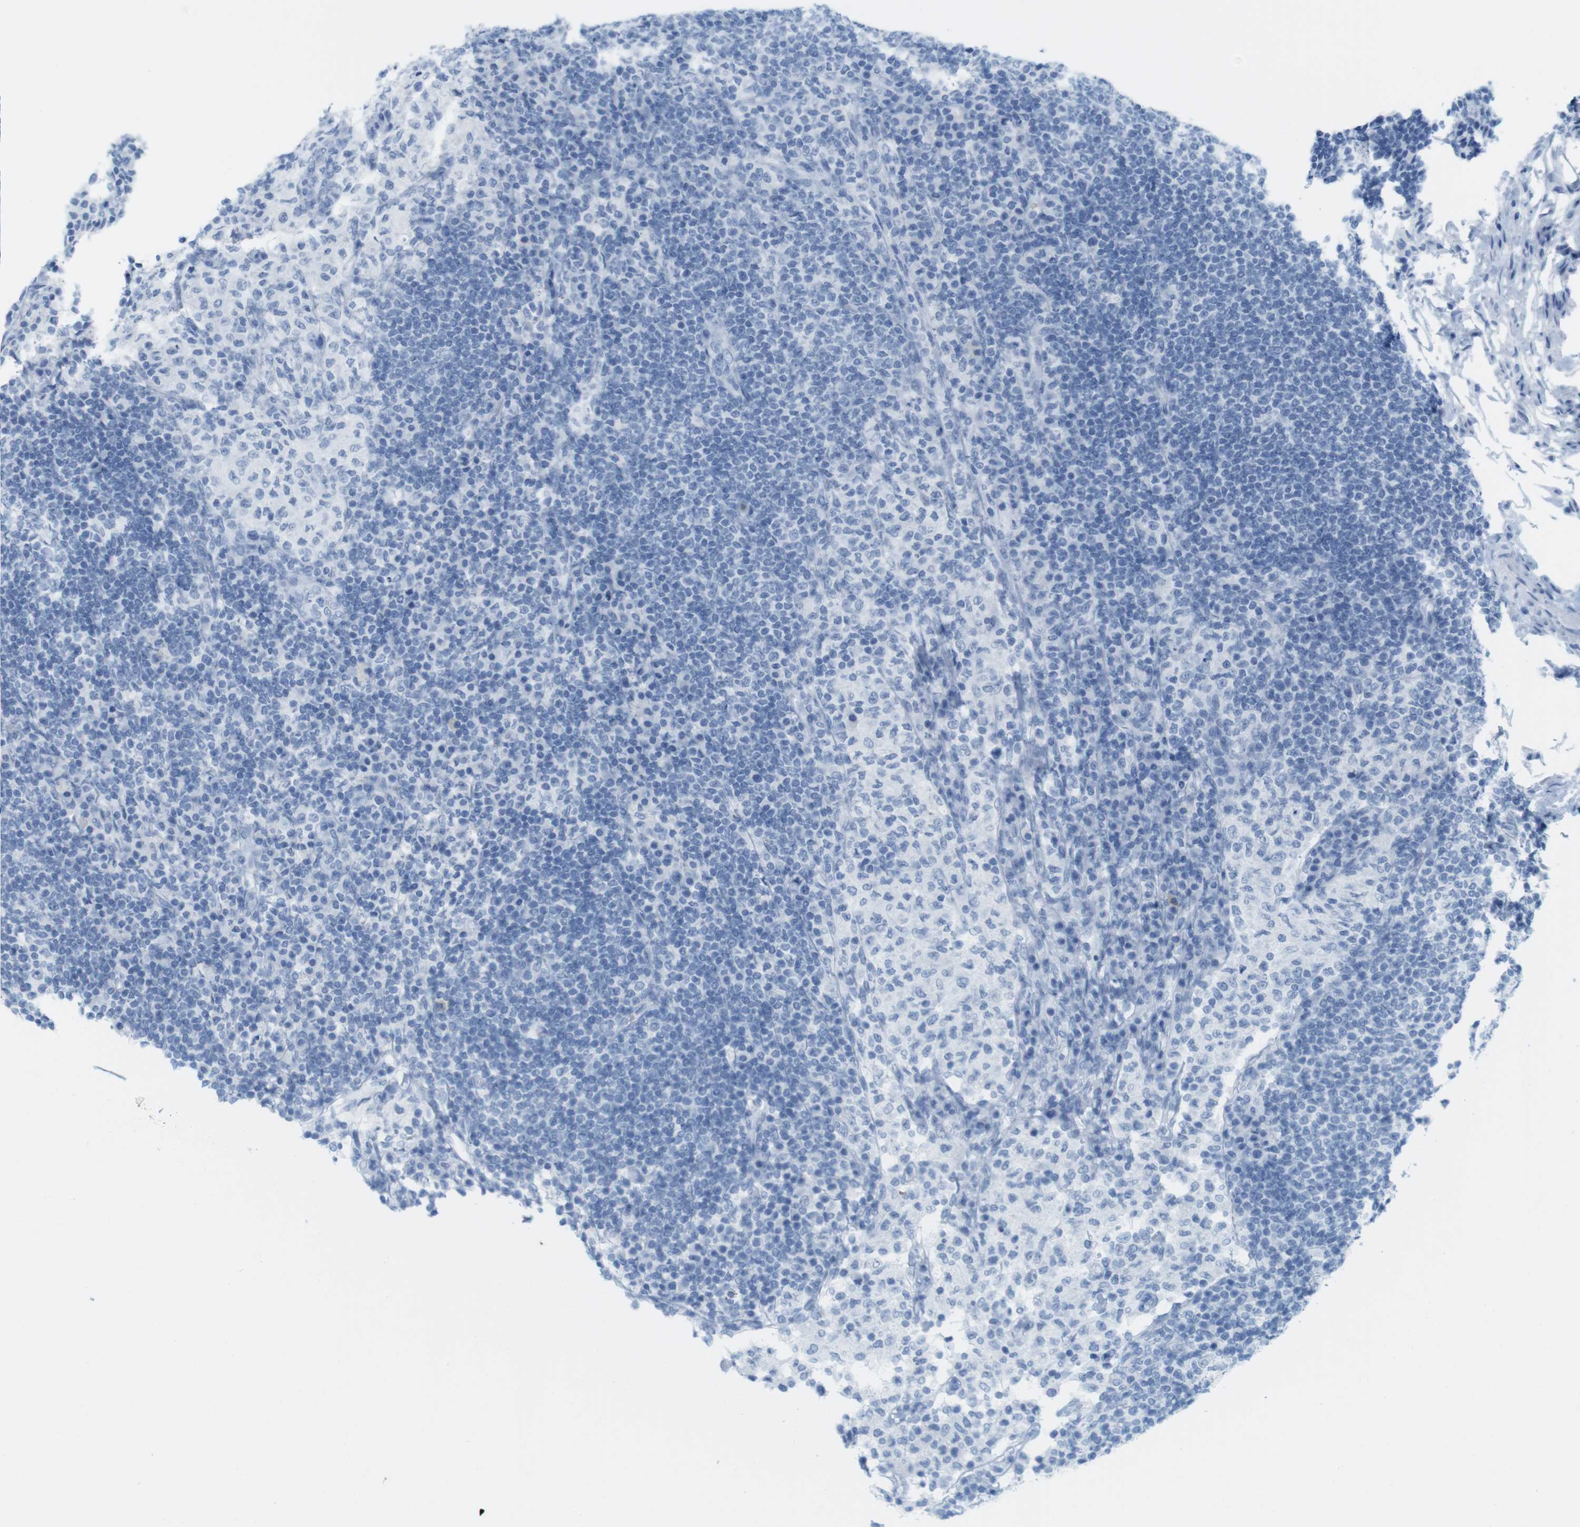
{"staining": {"intensity": "negative", "quantity": "none", "location": "none"}, "tissue": "lymph node", "cell_type": "Germinal center cells", "image_type": "normal", "snomed": [{"axis": "morphology", "description": "Normal tissue, NOS"}, {"axis": "topography", "description": "Lymph node"}], "caption": "Immunohistochemistry (IHC) of benign lymph node exhibits no expression in germinal center cells.", "gene": "TNNT2", "patient": {"sex": "female", "age": 53}}